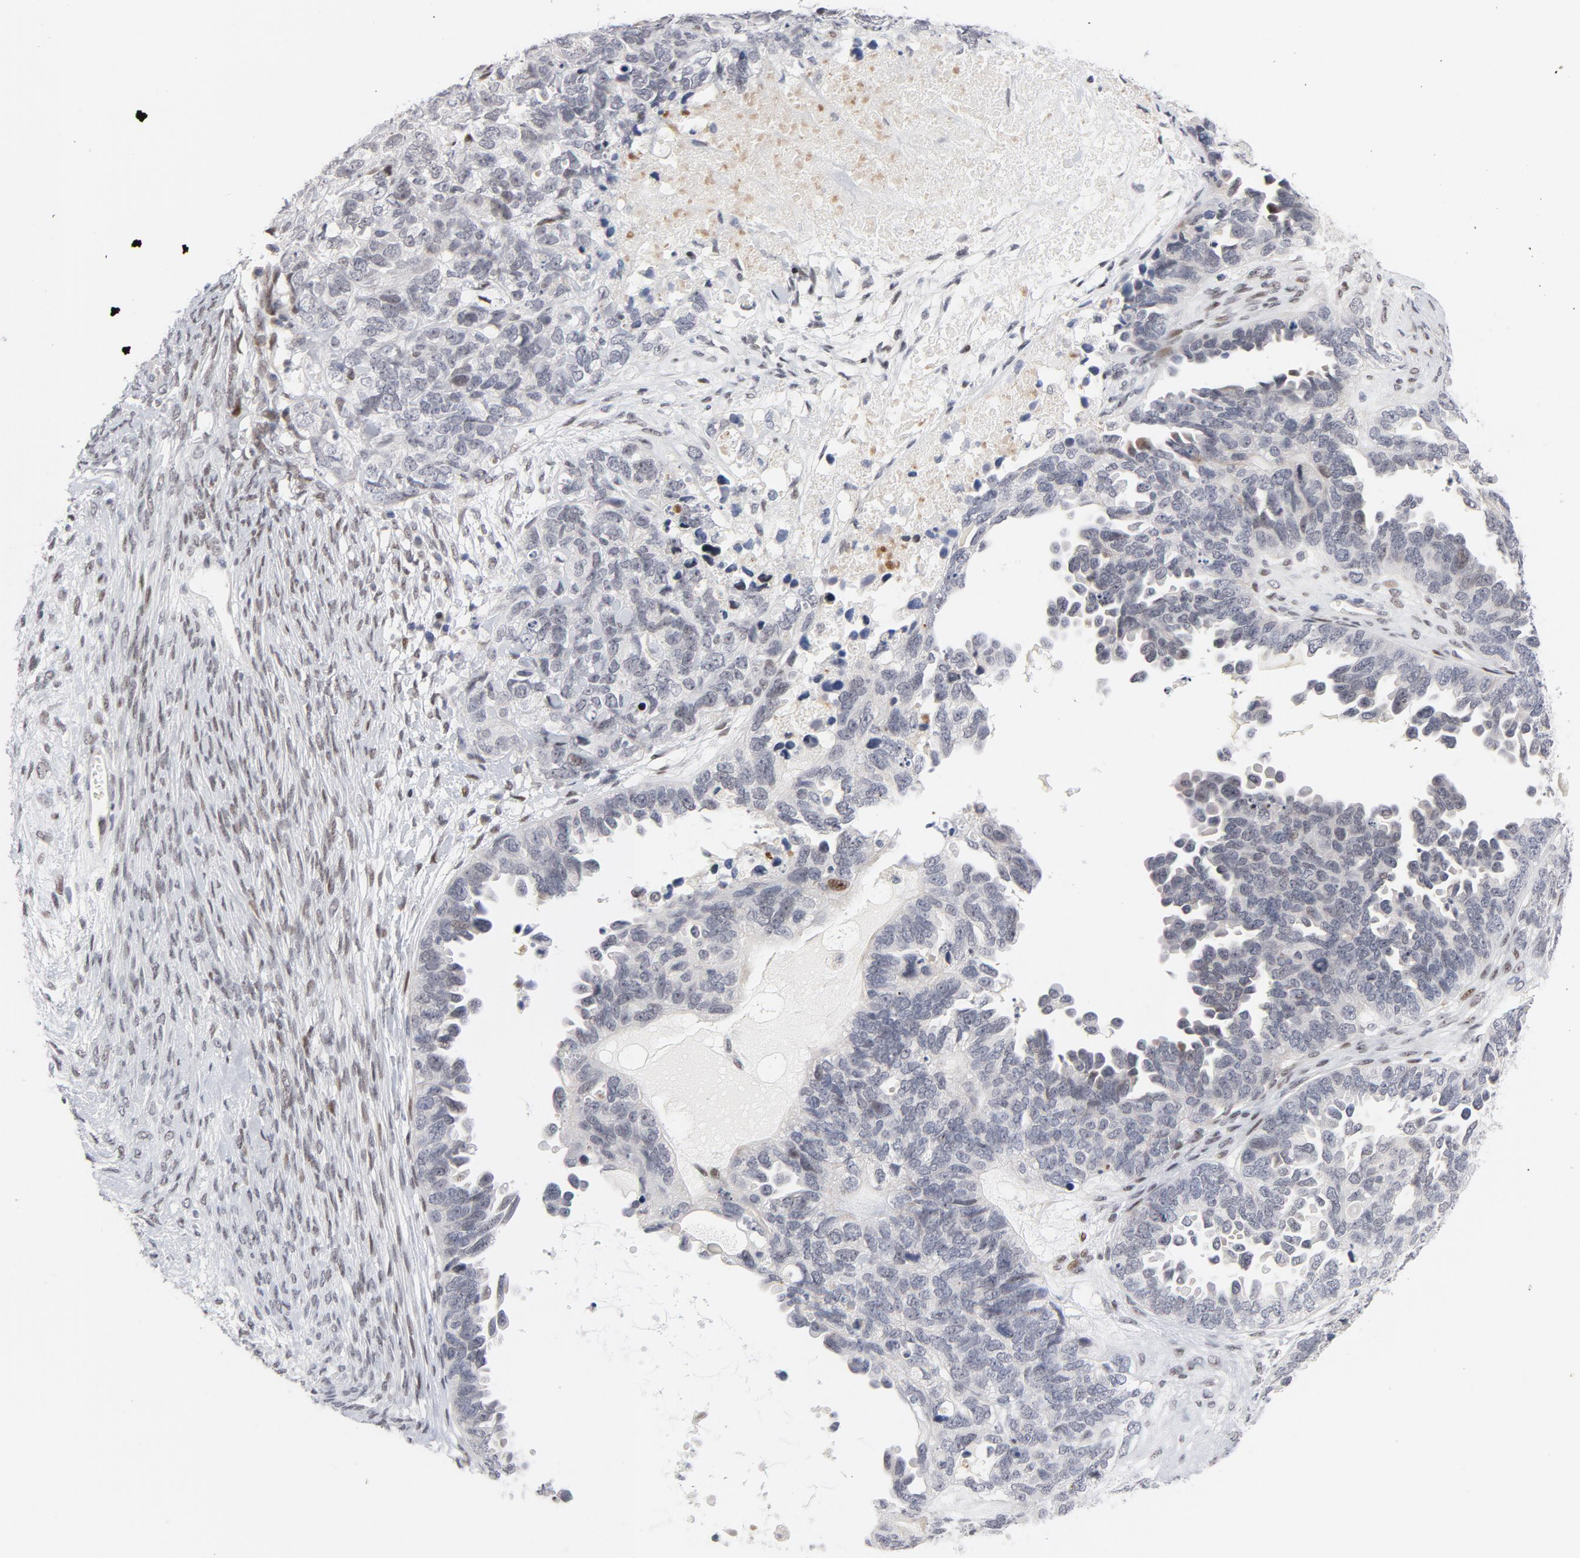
{"staining": {"intensity": "weak", "quantity": "<25%", "location": "nuclear"}, "tissue": "ovarian cancer", "cell_type": "Tumor cells", "image_type": "cancer", "snomed": [{"axis": "morphology", "description": "Cystadenocarcinoma, serous, NOS"}, {"axis": "topography", "description": "Ovary"}], "caption": "Serous cystadenocarcinoma (ovarian) stained for a protein using immunohistochemistry shows no positivity tumor cells.", "gene": "NFIC", "patient": {"sex": "female", "age": 82}}